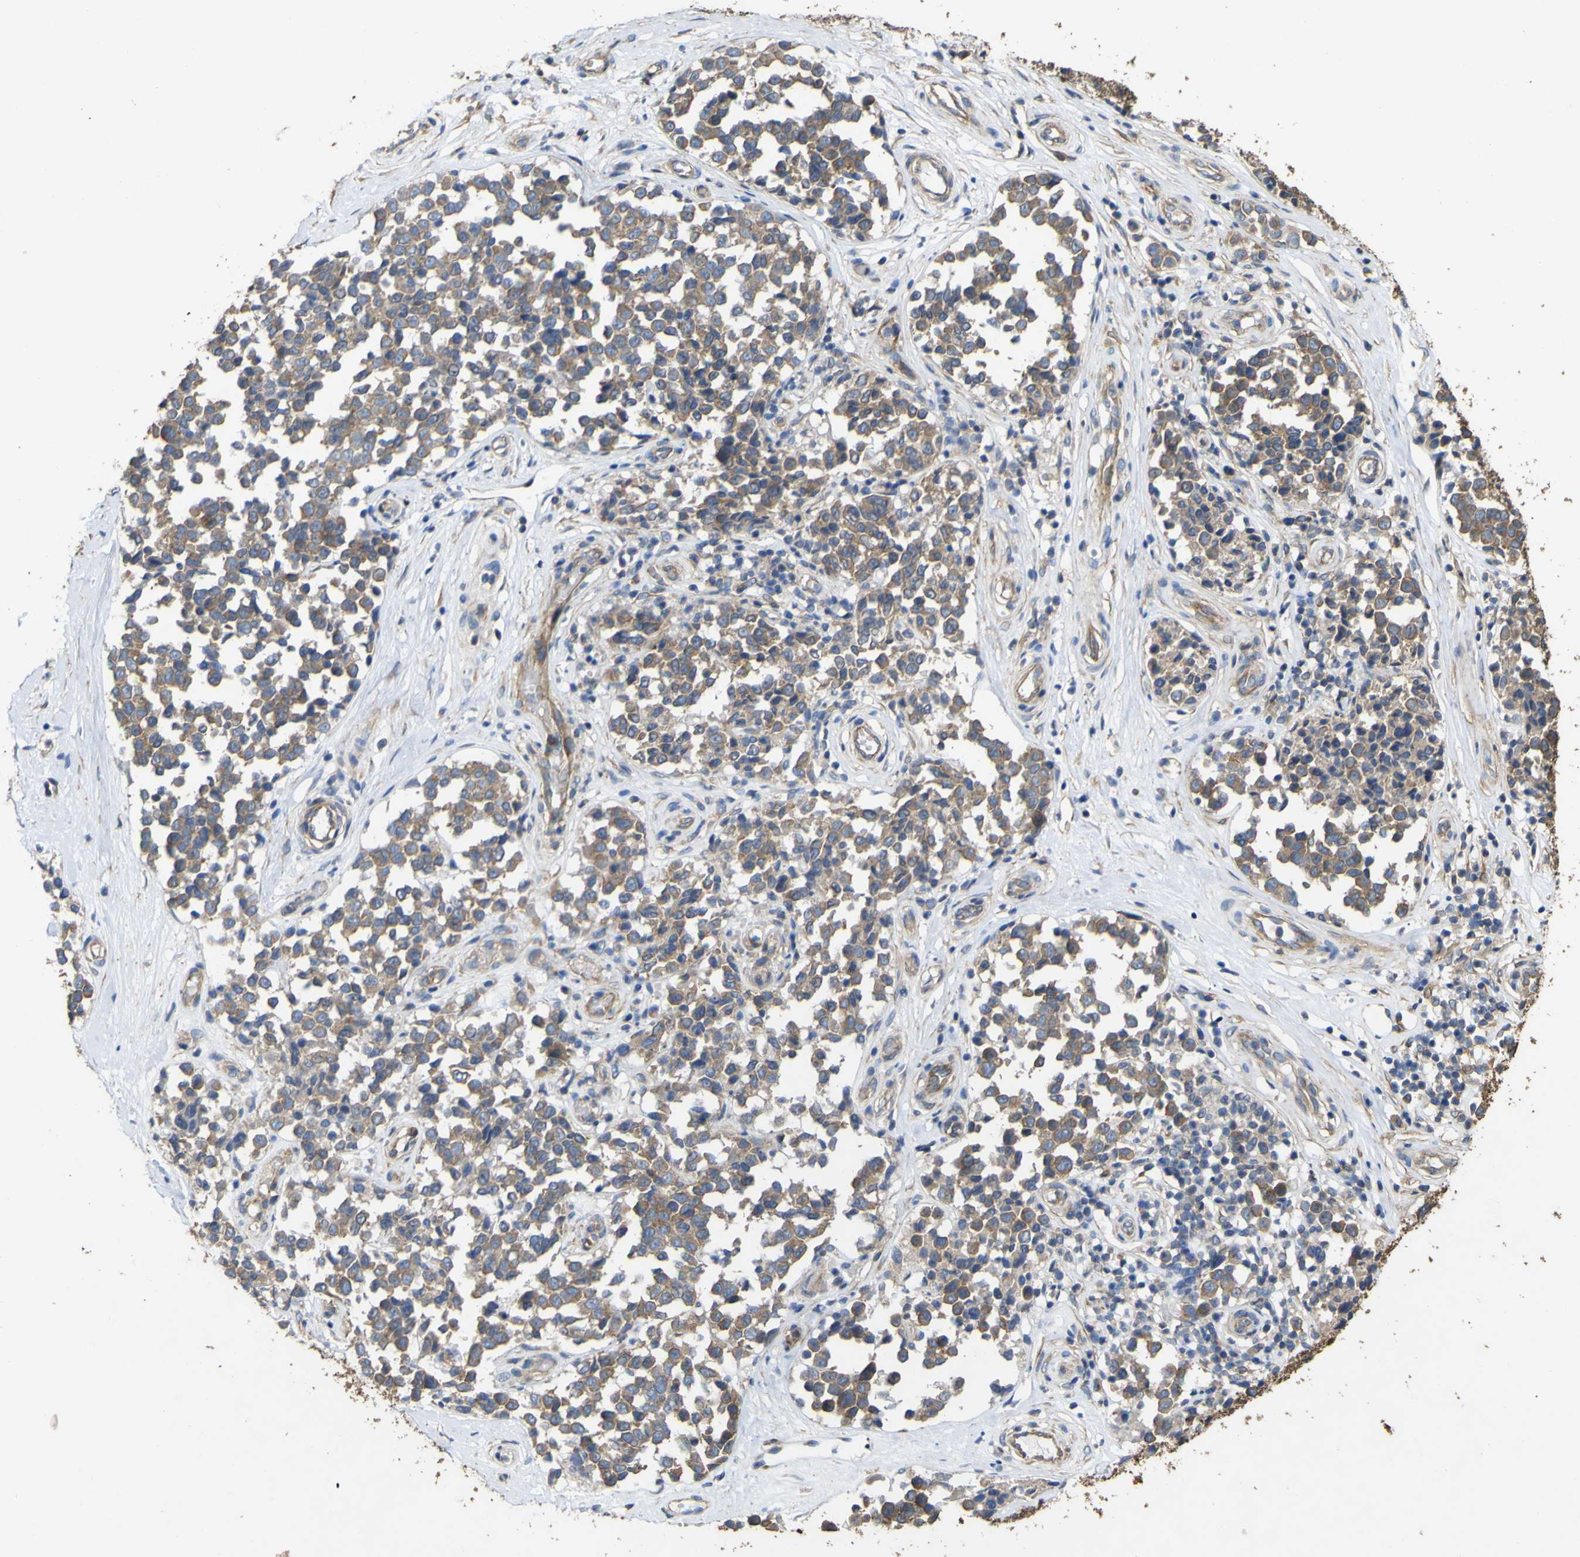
{"staining": {"intensity": "weak", "quantity": ">75%", "location": "cytoplasmic/membranous"}, "tissue": "melanoma", "cell_type": "Tumor cells", "image_type": "cancer", "snomed": [{"axis": "morphology", "description": "Malignant melanoma, NOS"}, {"axis": "topography", "description": "Skin"}], "caption": "A brown stain highlights weak cytoplasmic/membranous expression of a protein in malignant melanoma tumor cells.", "gene": "TNFSF15", "patient": {"sex": "female", "age": 64}}